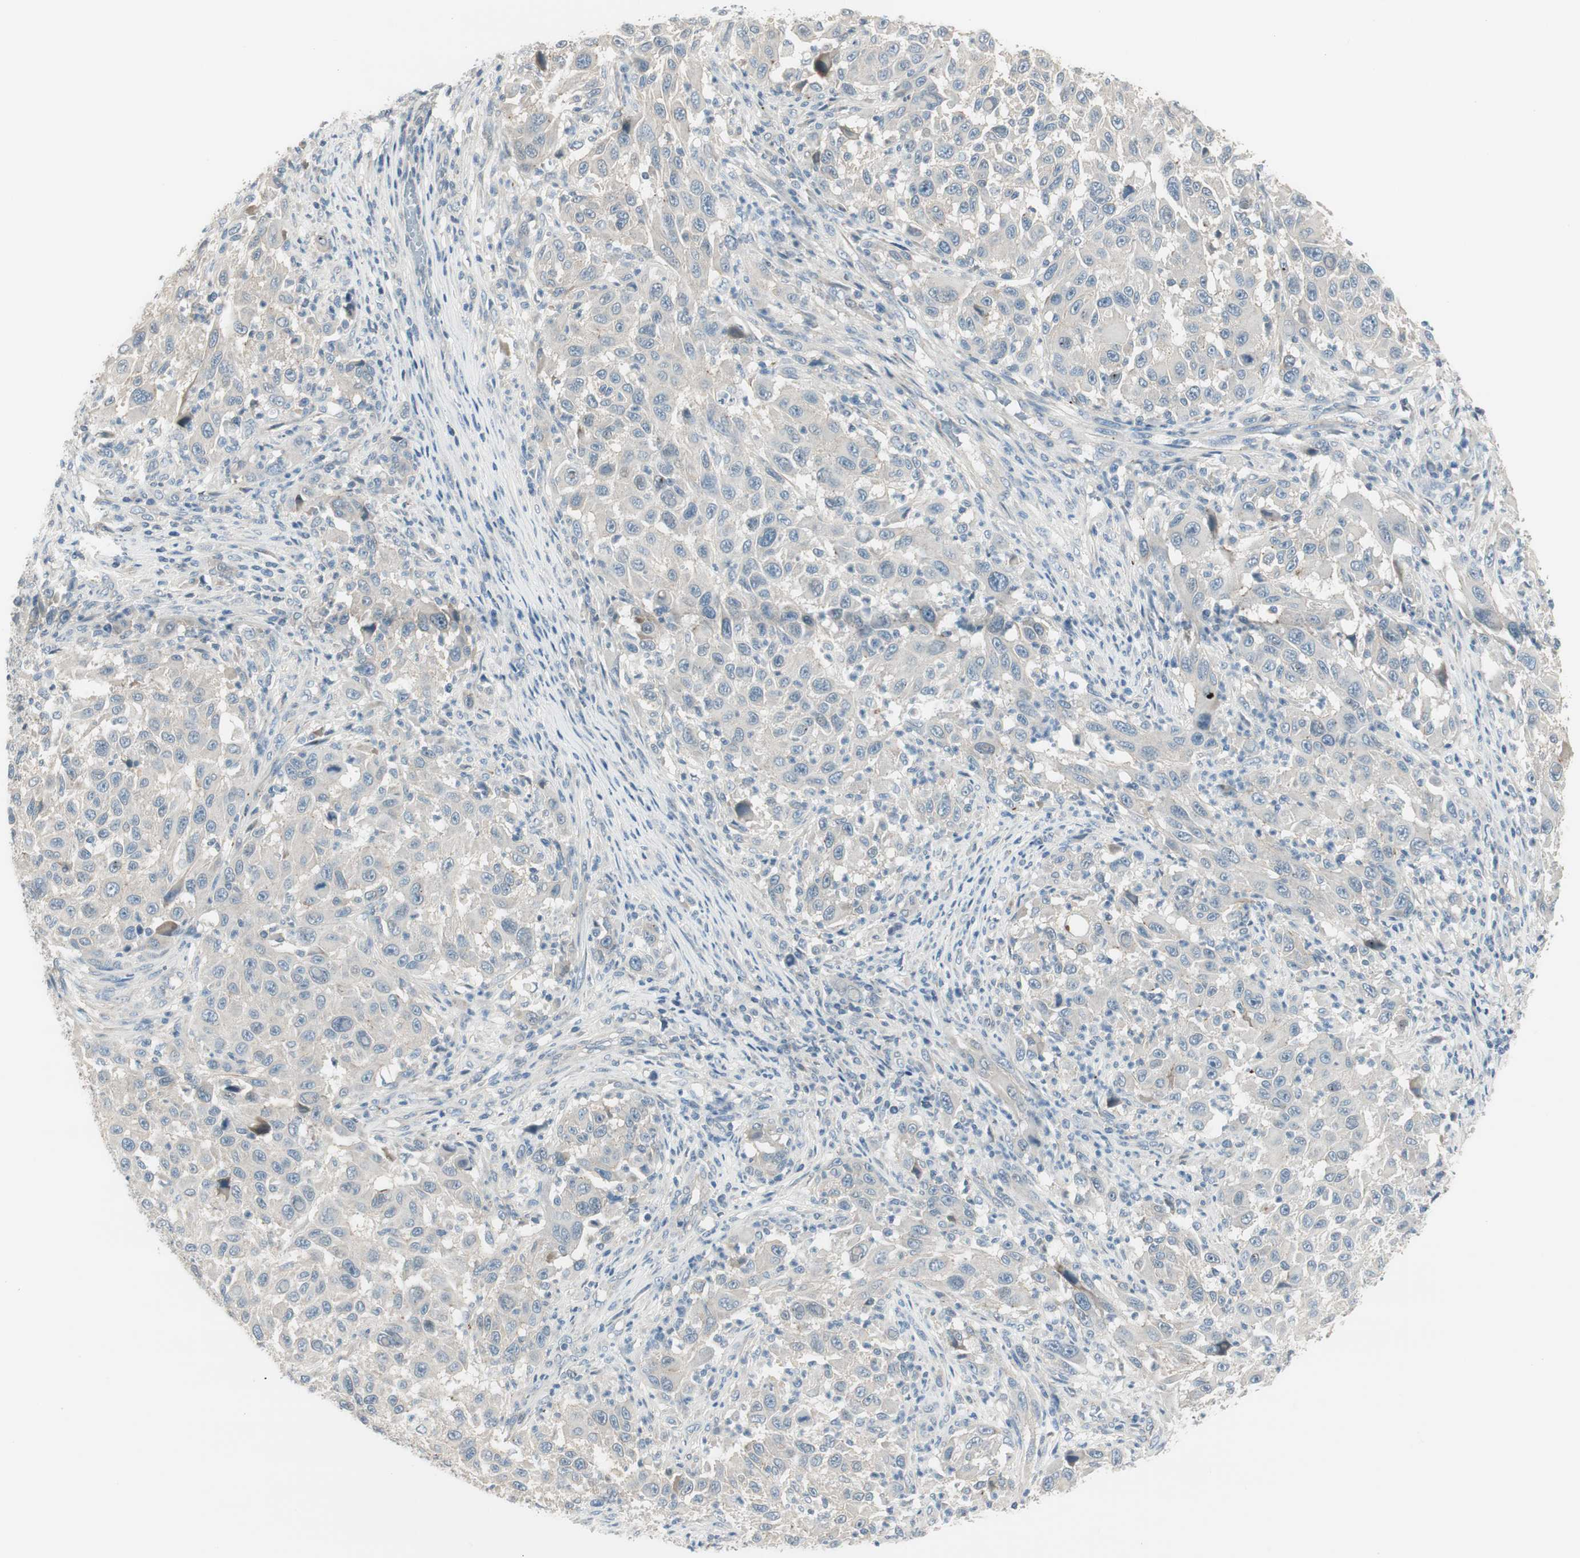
{"staining": {"intensity": "negative", "quantity": "none", "location": "none"}, "tissue": "melanoma", "cell_type": "Tumor cells", "image_type": "cancer", "snomed": [{"axis": "morphology", "description": "Malignant melanoma, Metastatic site"}, {"axis": "topography", "description": "Lymph node"}], "caption": "Immunohistochemistry micrograph of neoplastic tissue: malignant melanoma (metastatic site) stained with DAB (3,3'-diaminobenzidine) demonstrates no significant protein expression in tumor cells.", "gene": "EVA1A", "patient": {"sex": "male", "age": 61}}